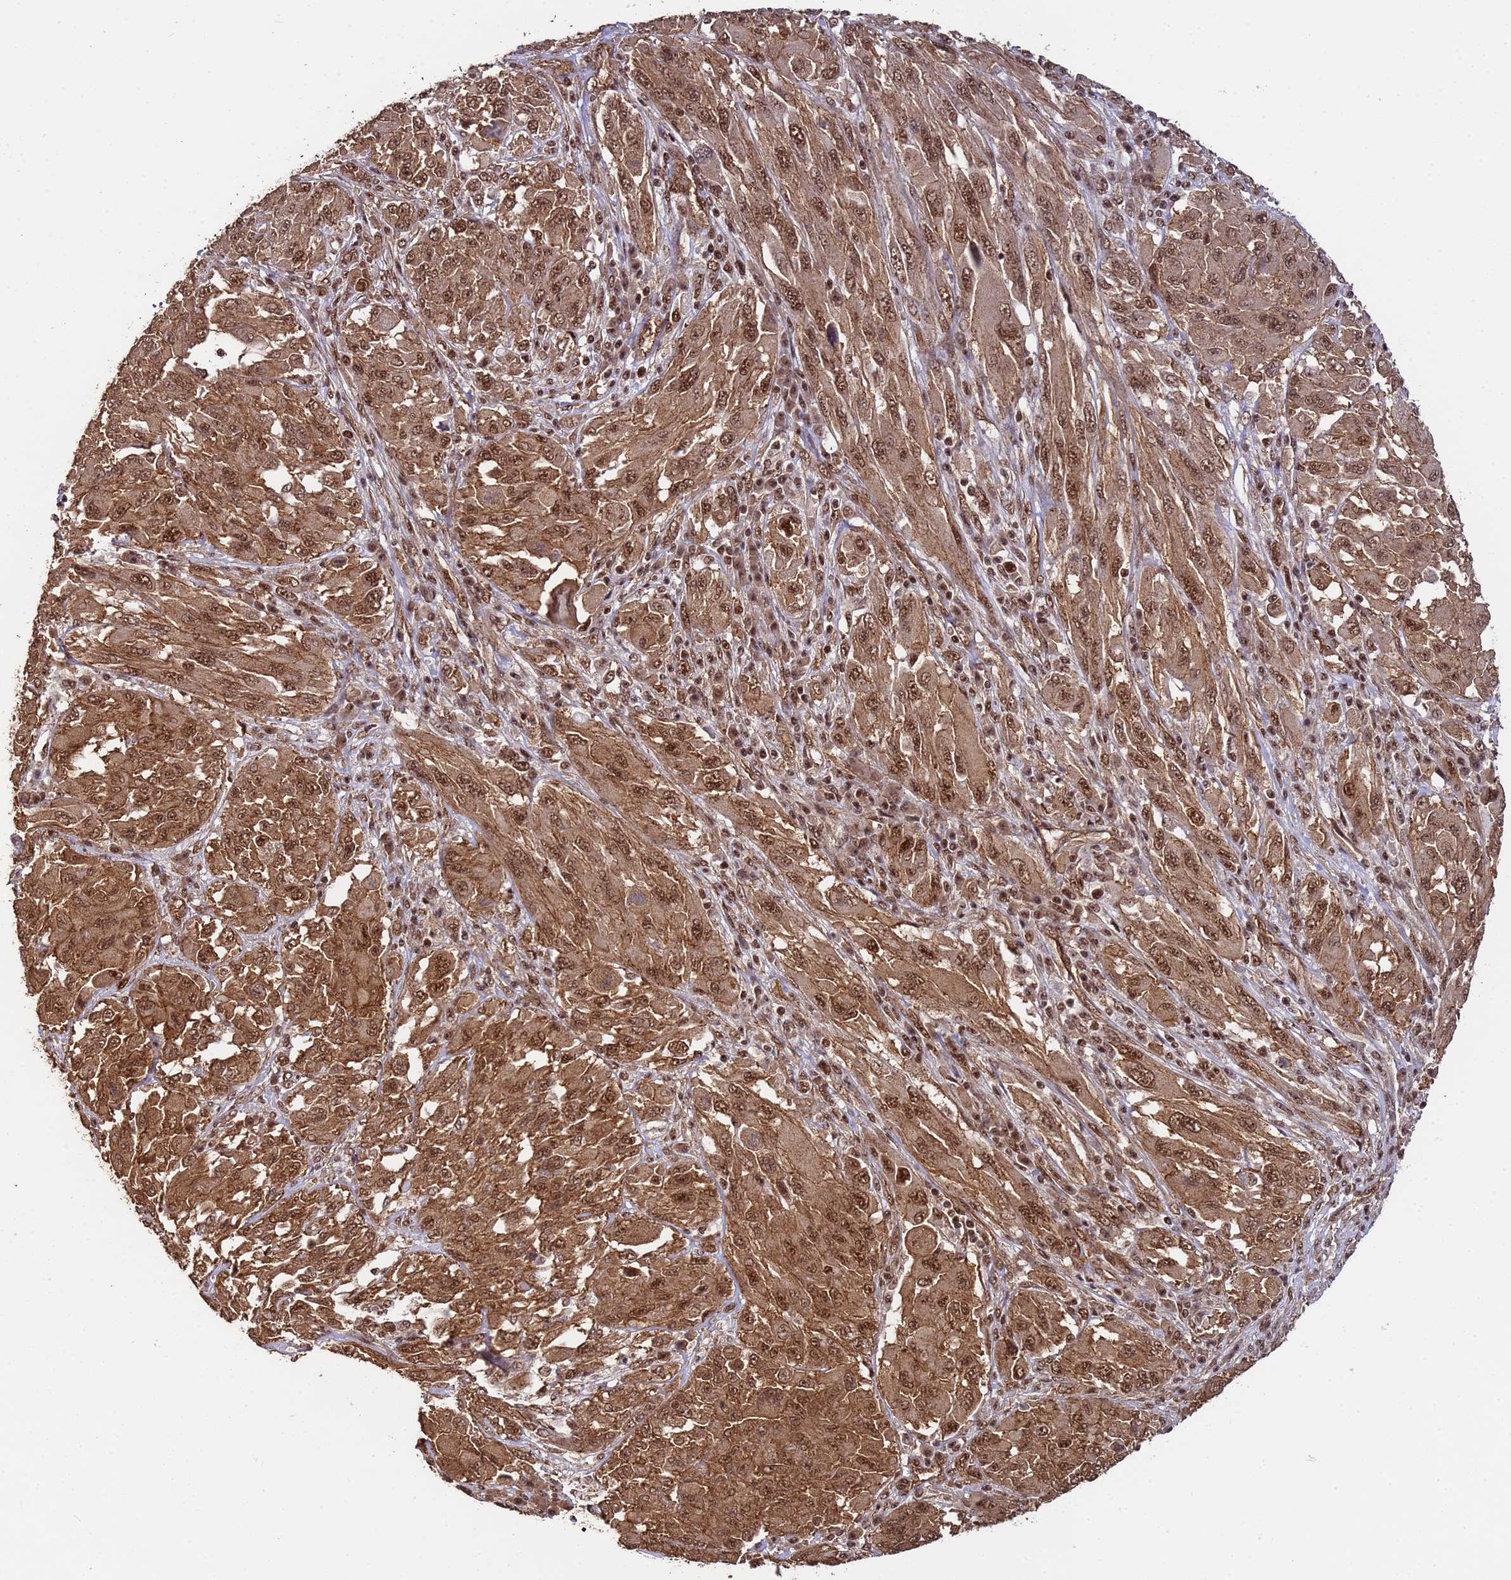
{"staining": {"intensity": "strong", "quantity": ">75%", "location": "cytoplasmic/membranous,nuclear"}, "tissue": "melanoma", "cell_type": "Tumor cells", "image_type": "cancer", "snomed": [{"axis": "morphology", "description": "Malignant melanoma, NOS"}, {"axis": "topography", "description": "Skin"}], "caption": "Immunohistochemistry (IHC) histopathology image of neoplastic tissue: human malignant melanoma stained using immunohistochemistry displays high levels of strong protein expression localized specifically in the cytoplasmic/membranous and nuclear of tumor cells, appearing as a cytoplasmic/membranous and nuclear brown color.", "gene": "SYF2", "patient": {"sex": "female", "age": 91}}